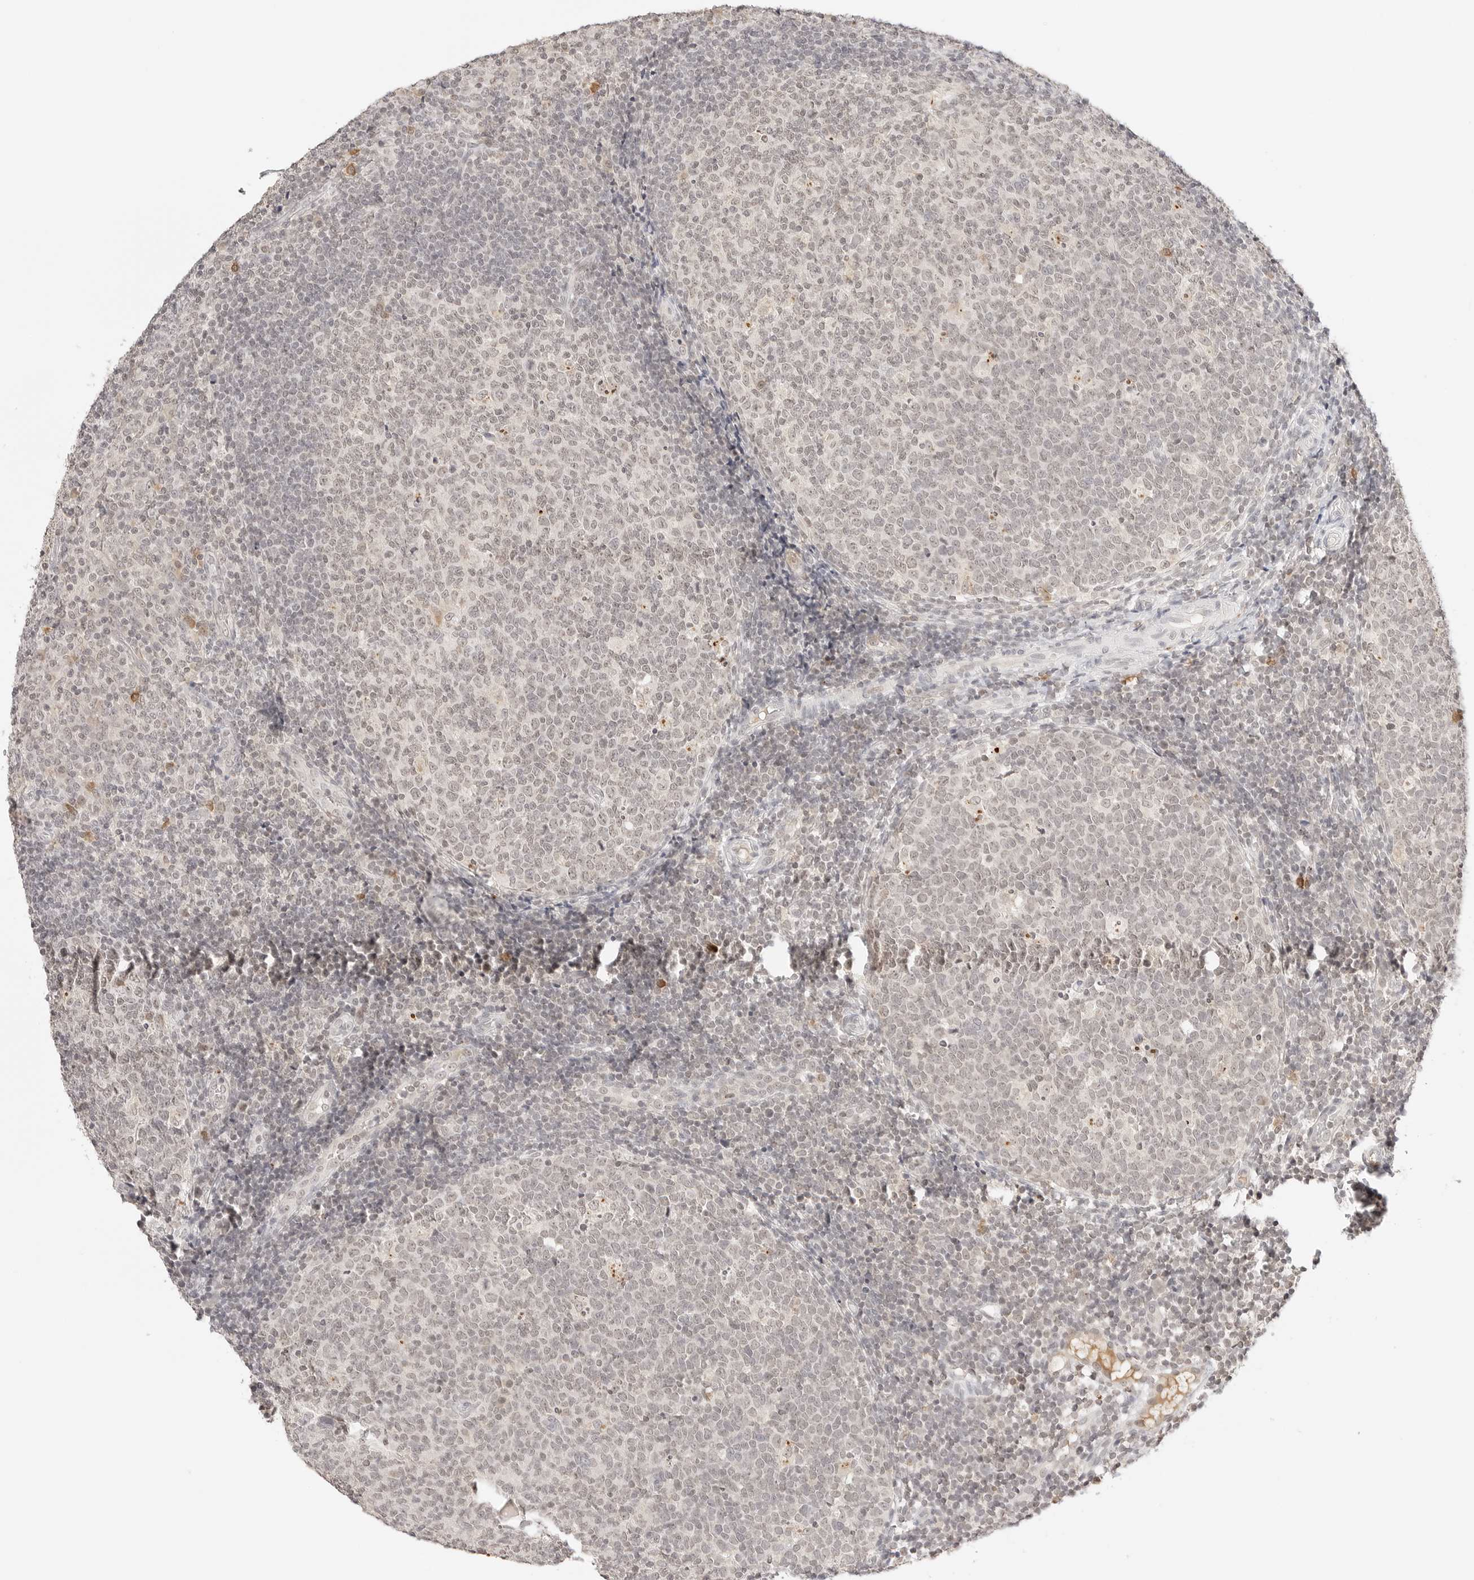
{"staining": {"intensity": "weak", "quantity": ">75%", "location": "nuclear"}, "tissue": "tonsil", "cell_type": "Germinal center cells", "image_type": "normal", "snomed": [{"axis": "morphology", "description": "Normal tissue, NOS"}, {"axis": "topography", "description": "Tonsil"}], "caption": "Protein expression analysis of normal tonsil exhibits weak nuclear positivity in approximately >75% of germinal center cells.", "gene": "SEPTIN4", "patient": {"sex": "female", "age": 19}}